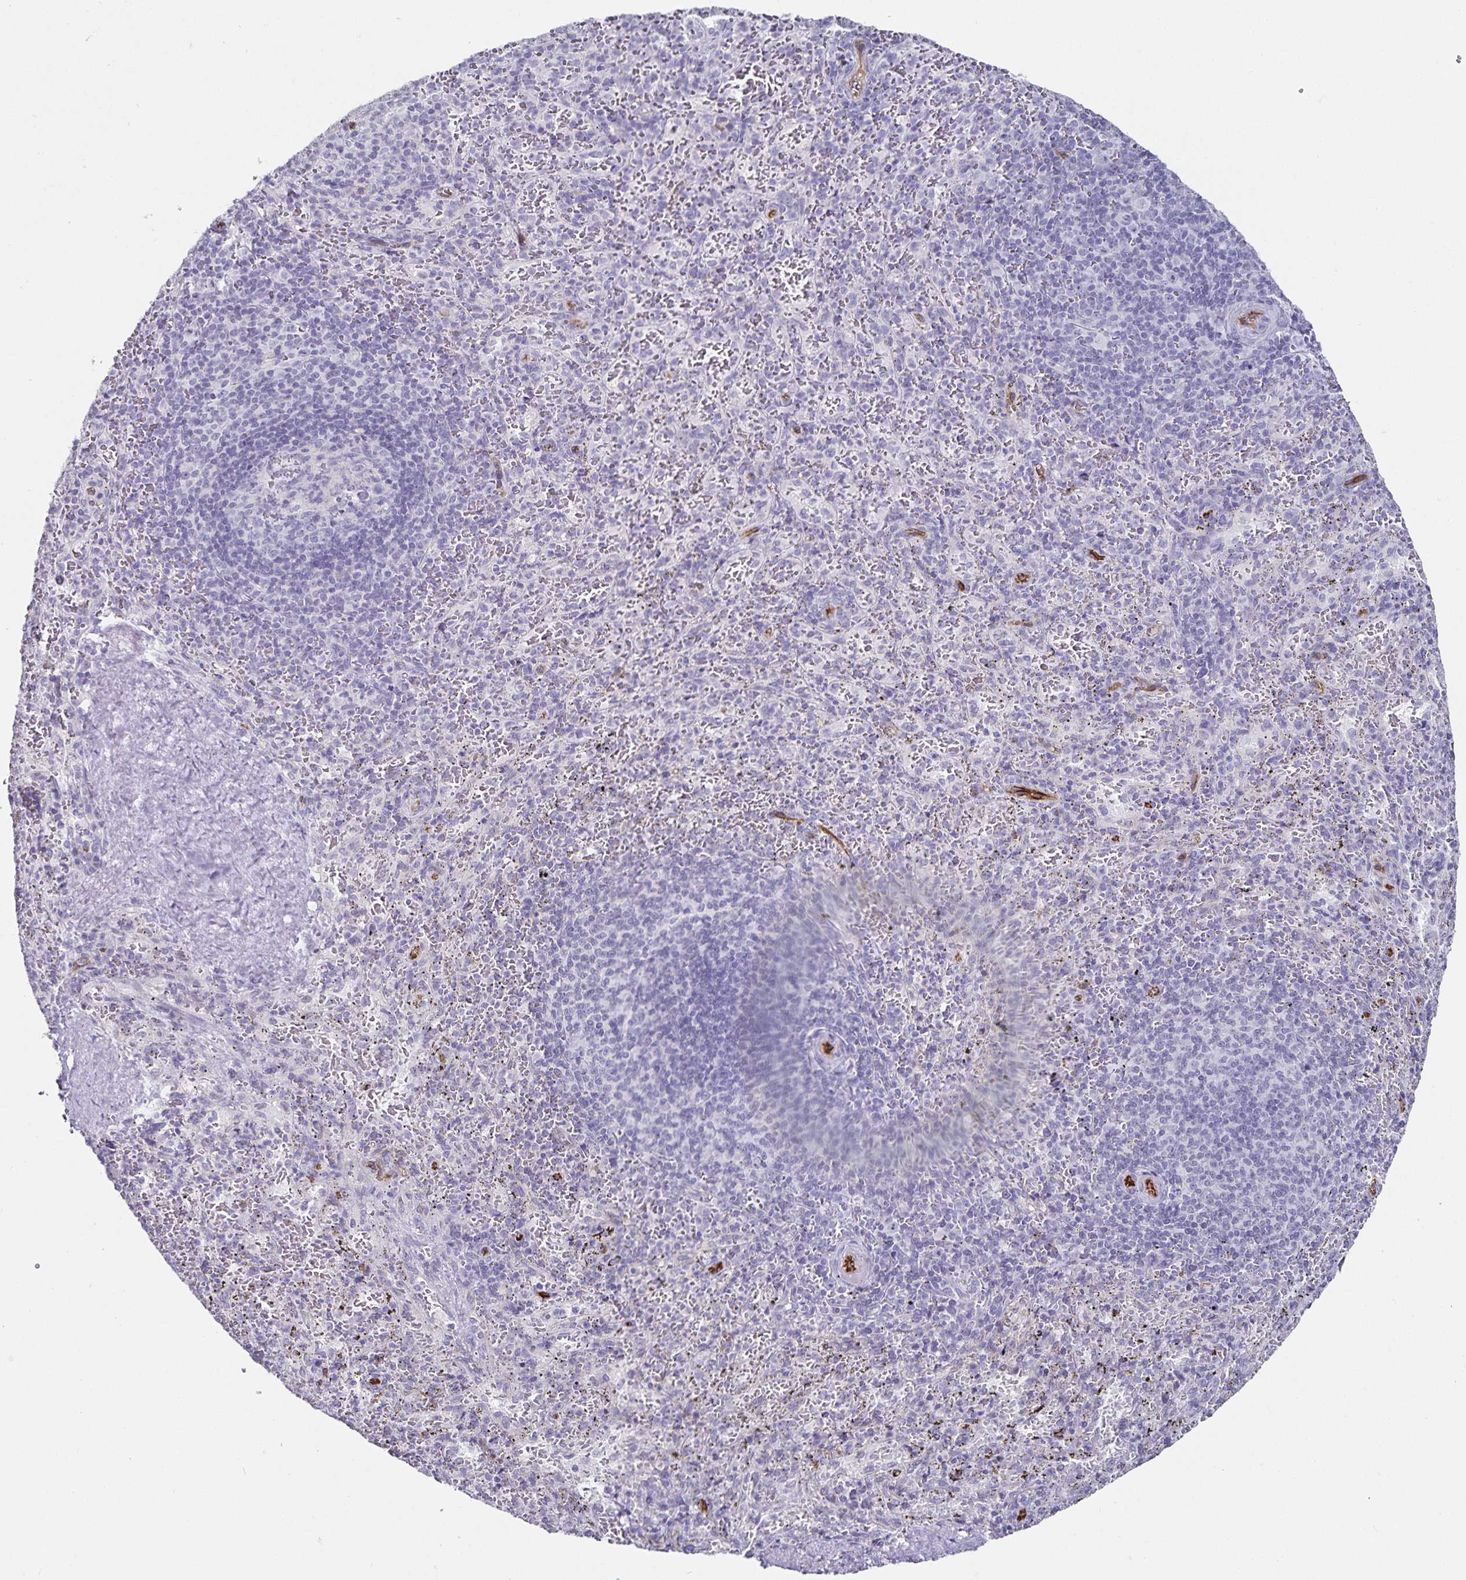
{"staining": {"intensity": "negative", "quantity": "none", "location": "none"}, "tissue": "spleen", "cell_type": "Cells in red pulp", "image_type": "normal", "snomed": [{"axis": "morphology", "description": "Normal tissue, NOS"}, {"axis": "topography", "description": "Spleen"}], "caption": "Cells in red pulp show no significant staining in unremarkable spleen. (Brightfield microscopy of DAB IHC at high magnification).", "gene": "PODXL", "patient": {"sex": "male", "age": 57}}